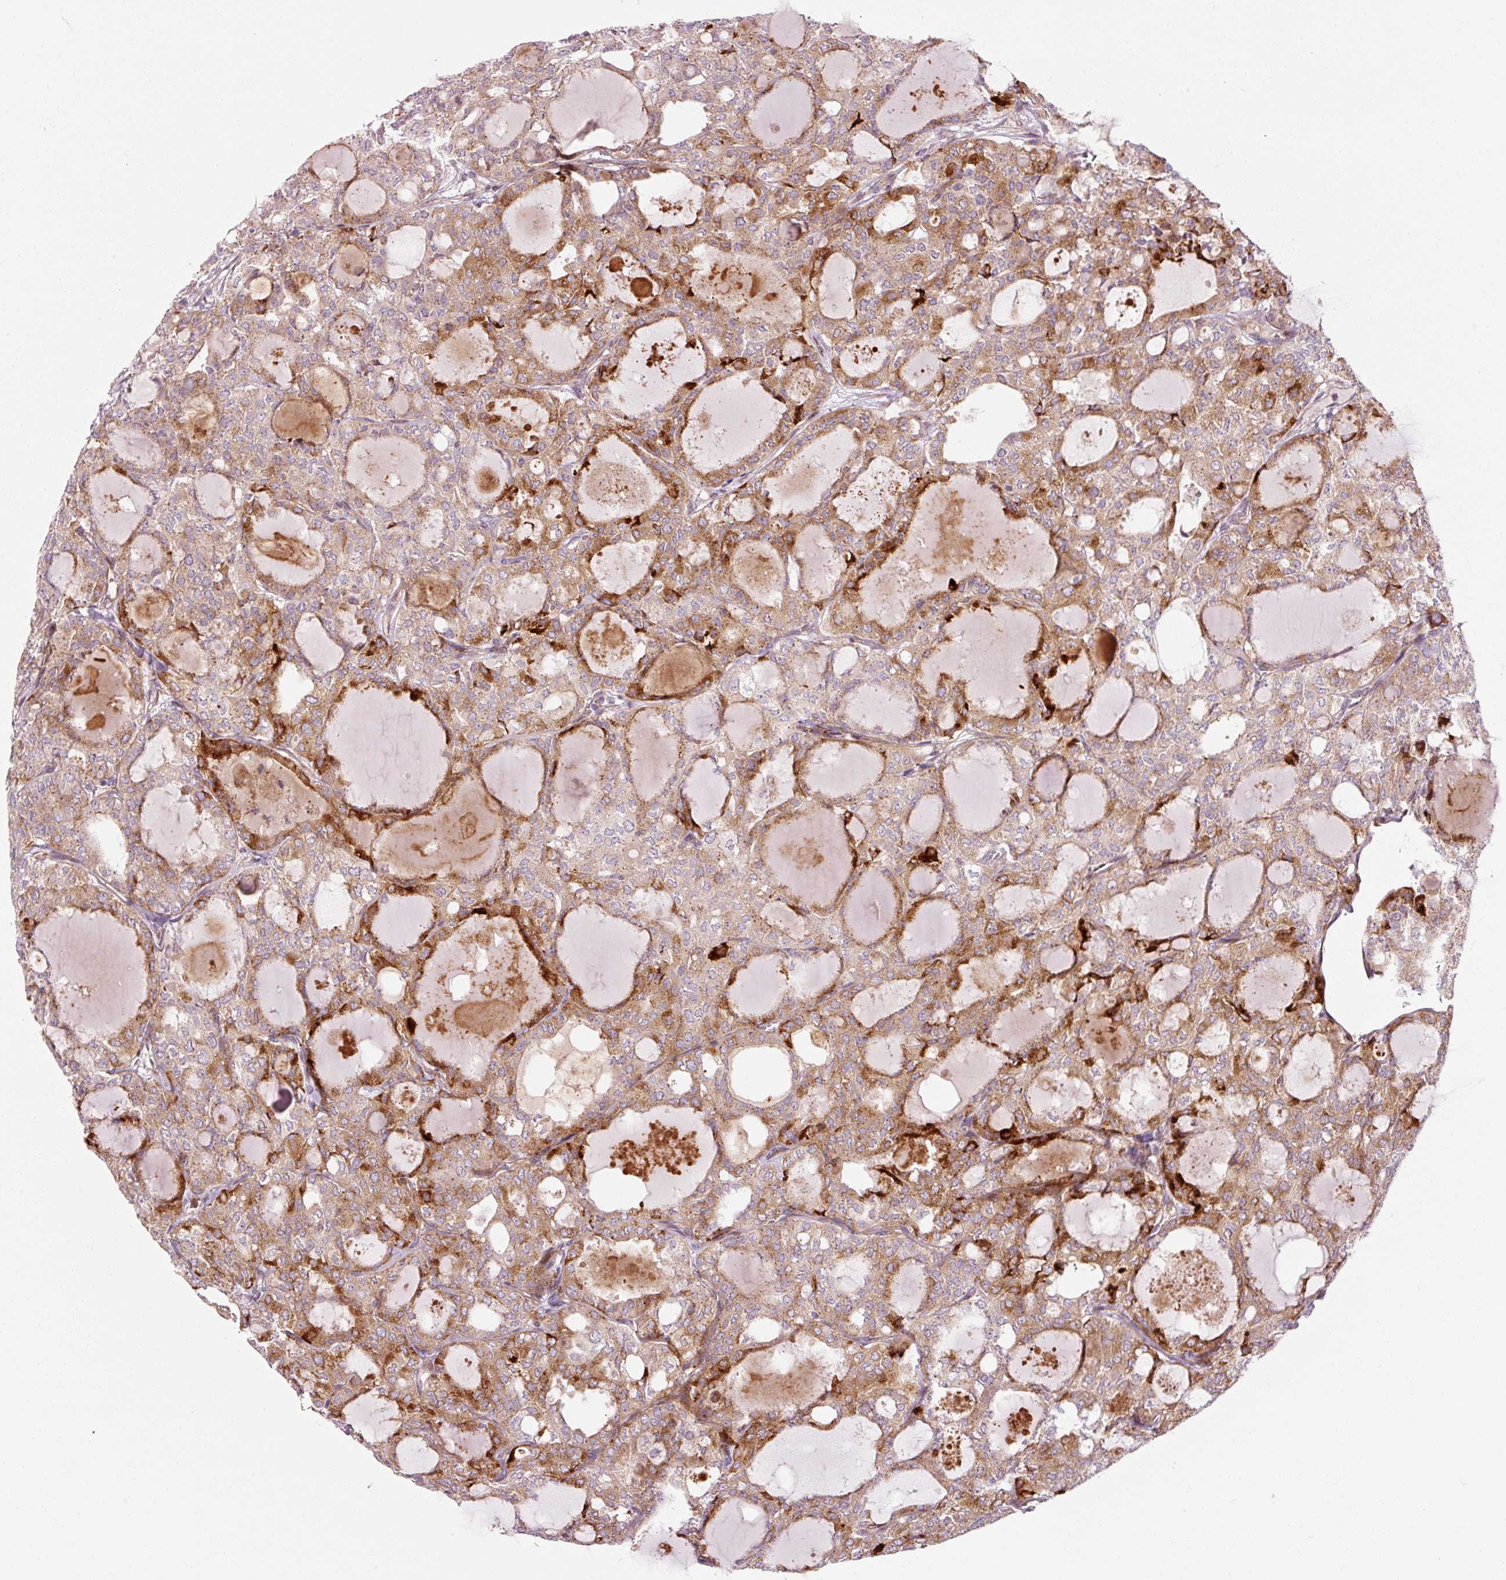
{"staining": {"intensity": "moderate", "quantity": ">75%", "location": "cytoplasmic/membranous"}, "tissue": "thyroid cancer", "cell_type": "Tumor cells", "image_type": "cancer", "snomed": [{"axis": "morphology", "description": "Follicular adenoma carcinoma, NOS"}, {"axis": "topography", "description": "Thyroid gland"}], "caption": "Protein expression analysis of follicular adenoma carcinoma (thyroid) demonstrates moderate cytoplasmic/membranous expression in about >75% of tumor cells.", "gene": "ANKRD20A1", "patient": {"sex": "male", "age": 75}}